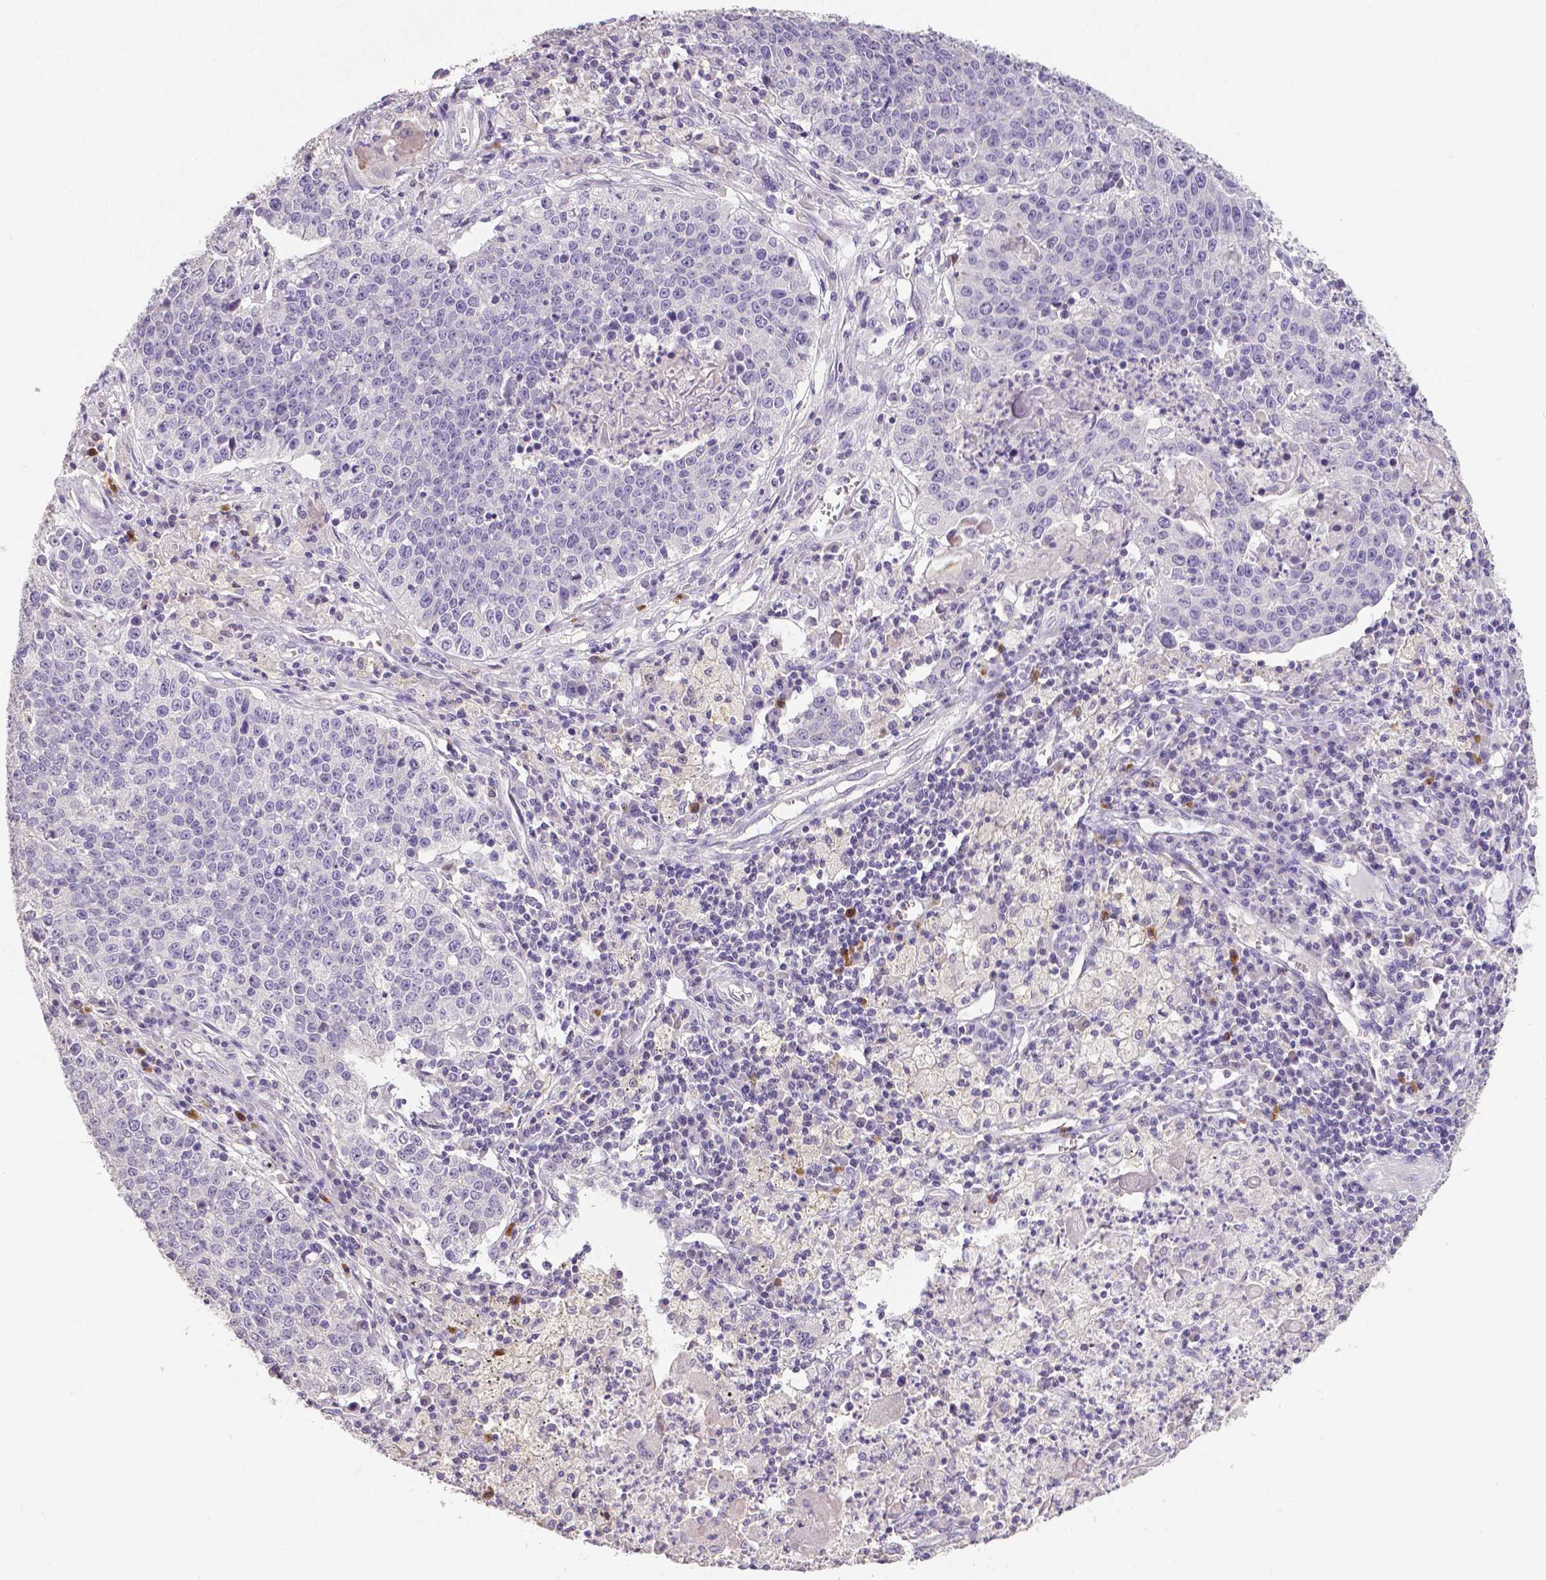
{"staining": {"intensity": "negative", "quantity": "none", "location": "none"}, "tissue": "lung cancer", "cell_type": "Tumor cells", "image_type": "cancer", "snomed": [{"axis": "morphology", "description": "Squamous cell carcinoma, NOS"}, {"axis": "morphology", "description": "Squamous cell carcinoma, metastatic, NOS"}, {"axis": "topography", "description": "Lung"}, {"axis": "topography", "description": "Pleura, NOS"}], "caption": "This histopathology image is of lung cancer (squamous cell carcinoma) stained with immunohistochemistry to label a protein in brown with the nuclei are counter-stained blue. There is no expression in tumor cells.", "gene": "CRMP1", "patient": {"sex": "male", "age": 72}}